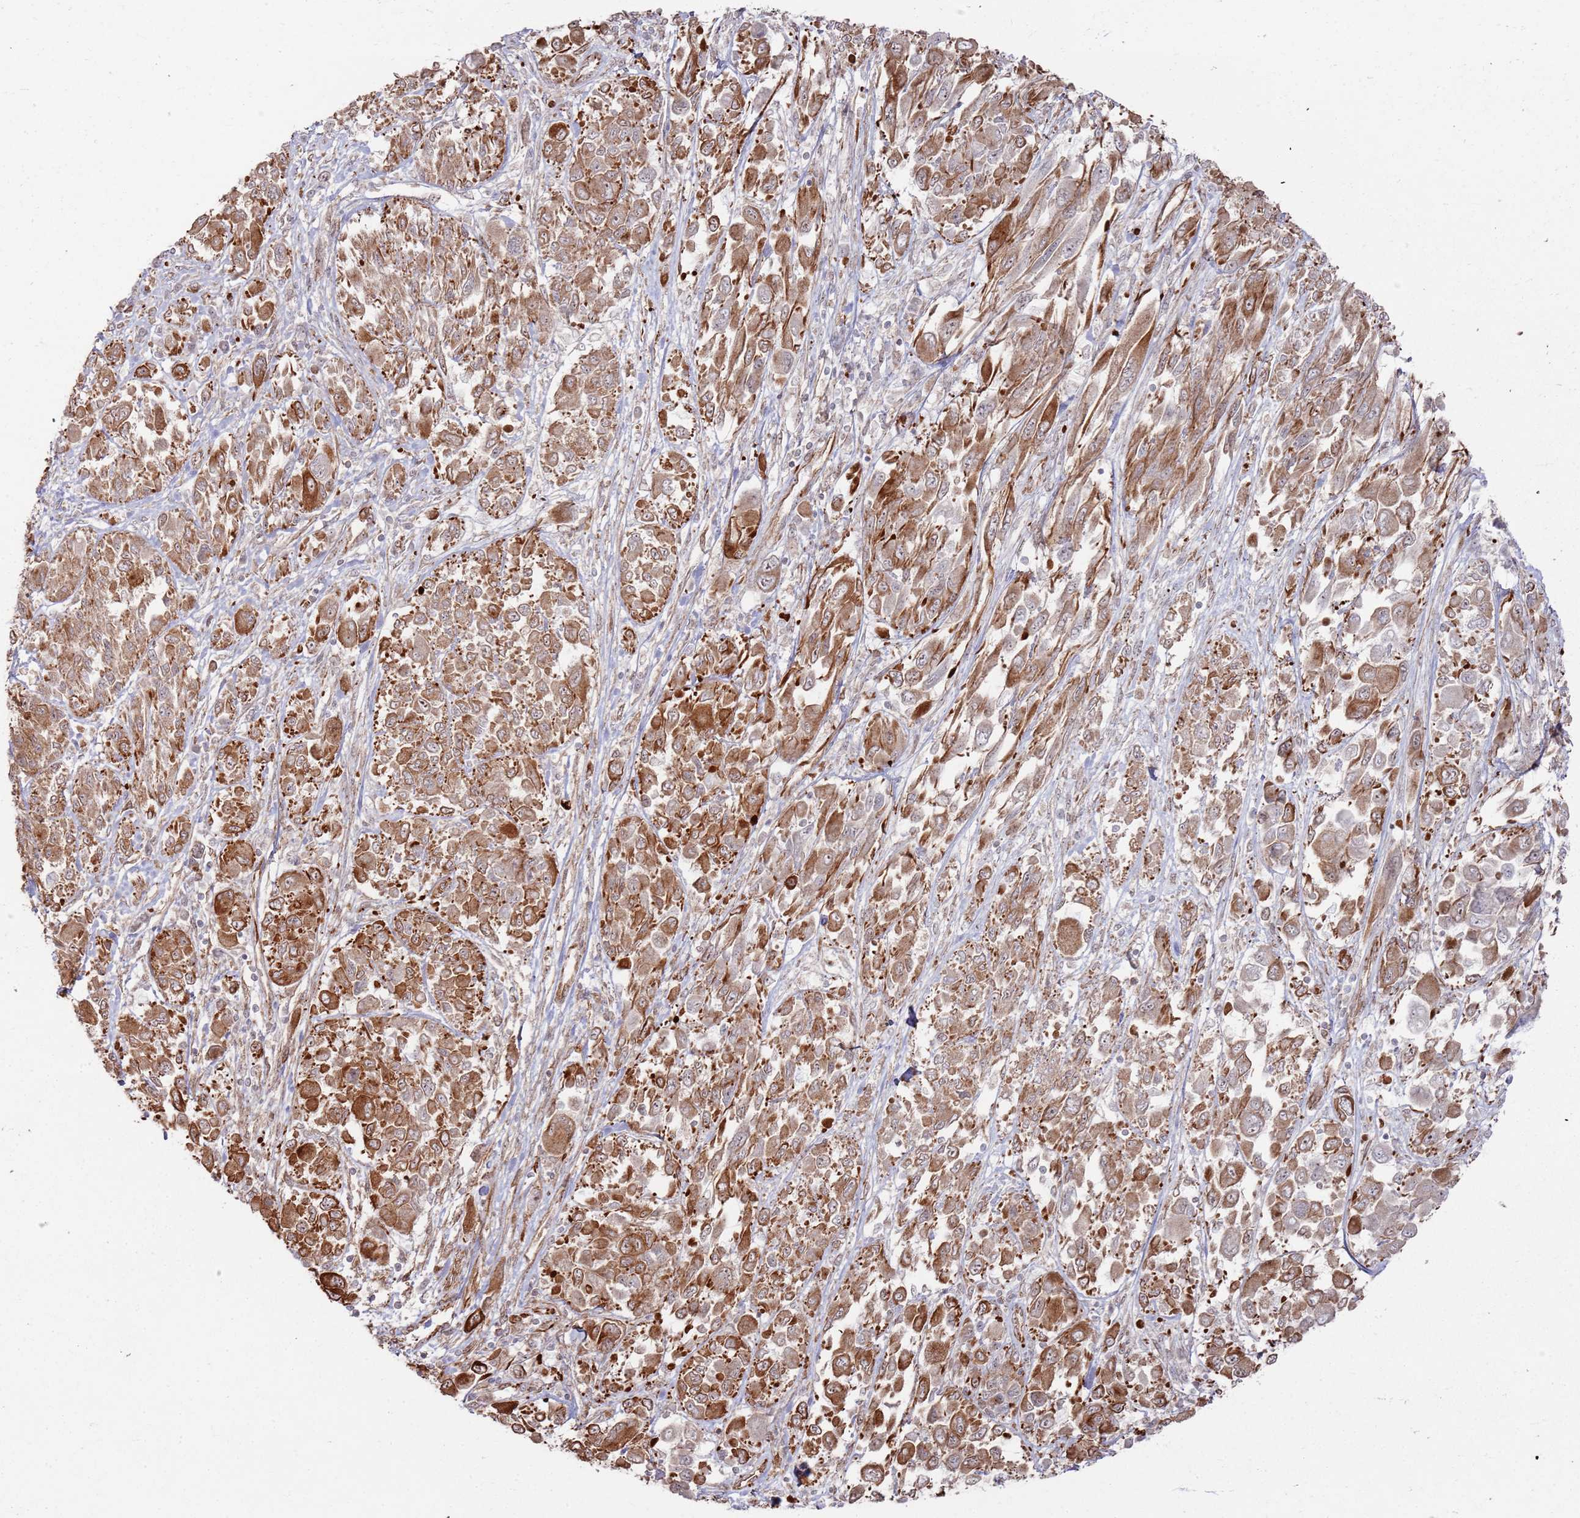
{"staining": {"intensity": "moderate", "quantity": ">75%", "location": "cytoplasmic/membranous"}, "tissue": "melanoma", "cell_type": "Tumor cells", "image_type": "cancer", "snomed": [{"axis": "morphology", "description": "Malignant melanoma, NOS"}, {"axis": "topography", "description": "Skin"}], "caption": "Protein positivity by immunohistochemistry (IHC) exhibits moderate cytoplasmic/membranous staining in approximately >75% of tumor cells in malignant melanoma.", "gene": "PHF21A", "patient": {"sex": "female", "age": 91}}